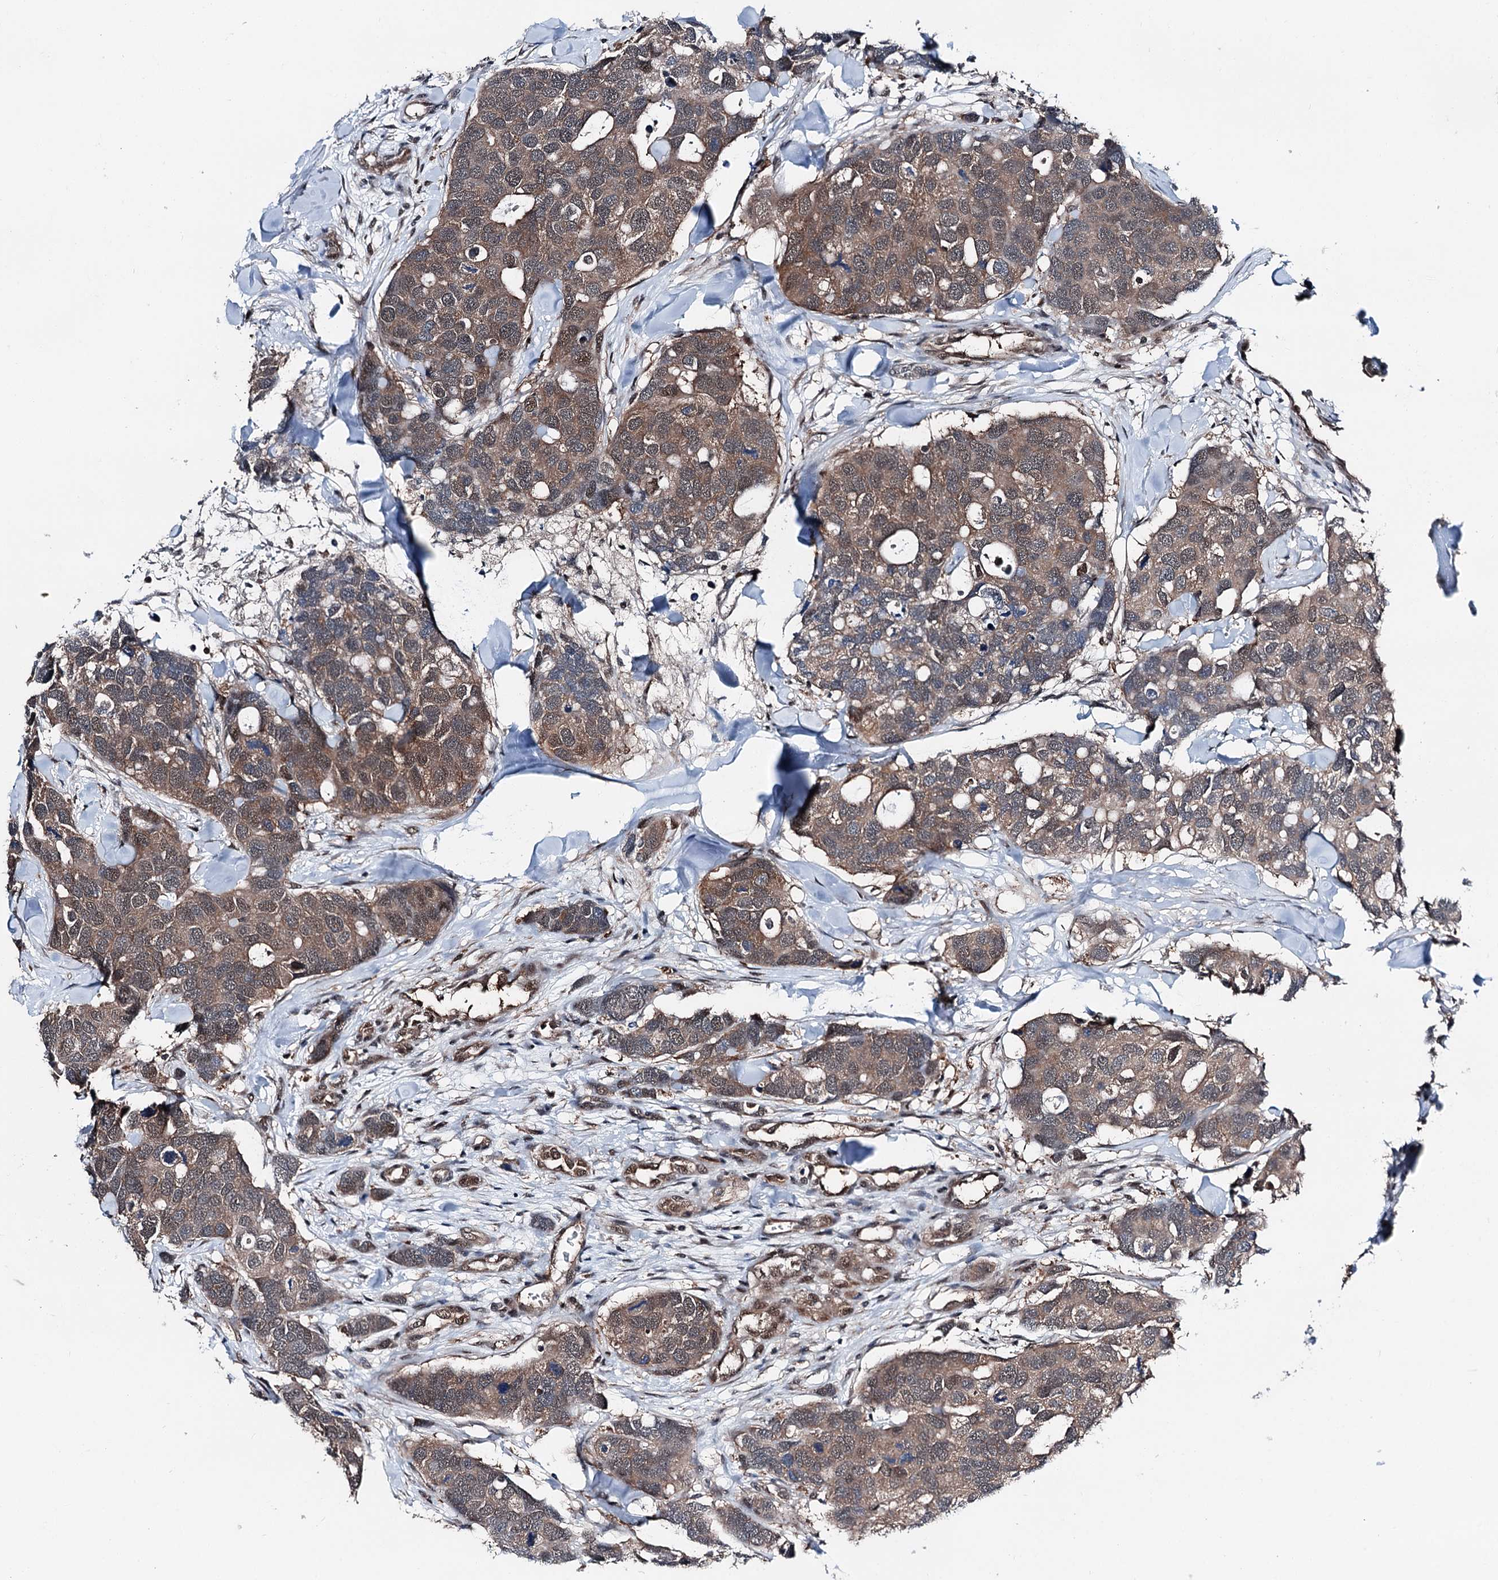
{"staining": {"intensity": "moderate", "quantity": ">75%", "location": "cytoplasmic/membranous,nuclear"}, "tissue": "breast cancer", "cell_type": "Tumor cells", "image_type": "cancer", "snomed": [{"axis": "morphology", "description": "Duct carcinoma"}, {"axis": "topography", "description": "Breast"}], "caption": "There is medium levels of moderate cytoplasmic/membranous and nuclear staining in tumor cells of breast cancer, as demonstrated by immunohistochemical staining (brown color).", "gene": "PSMD13", "patient": {"sex": "female", "age": 83}}